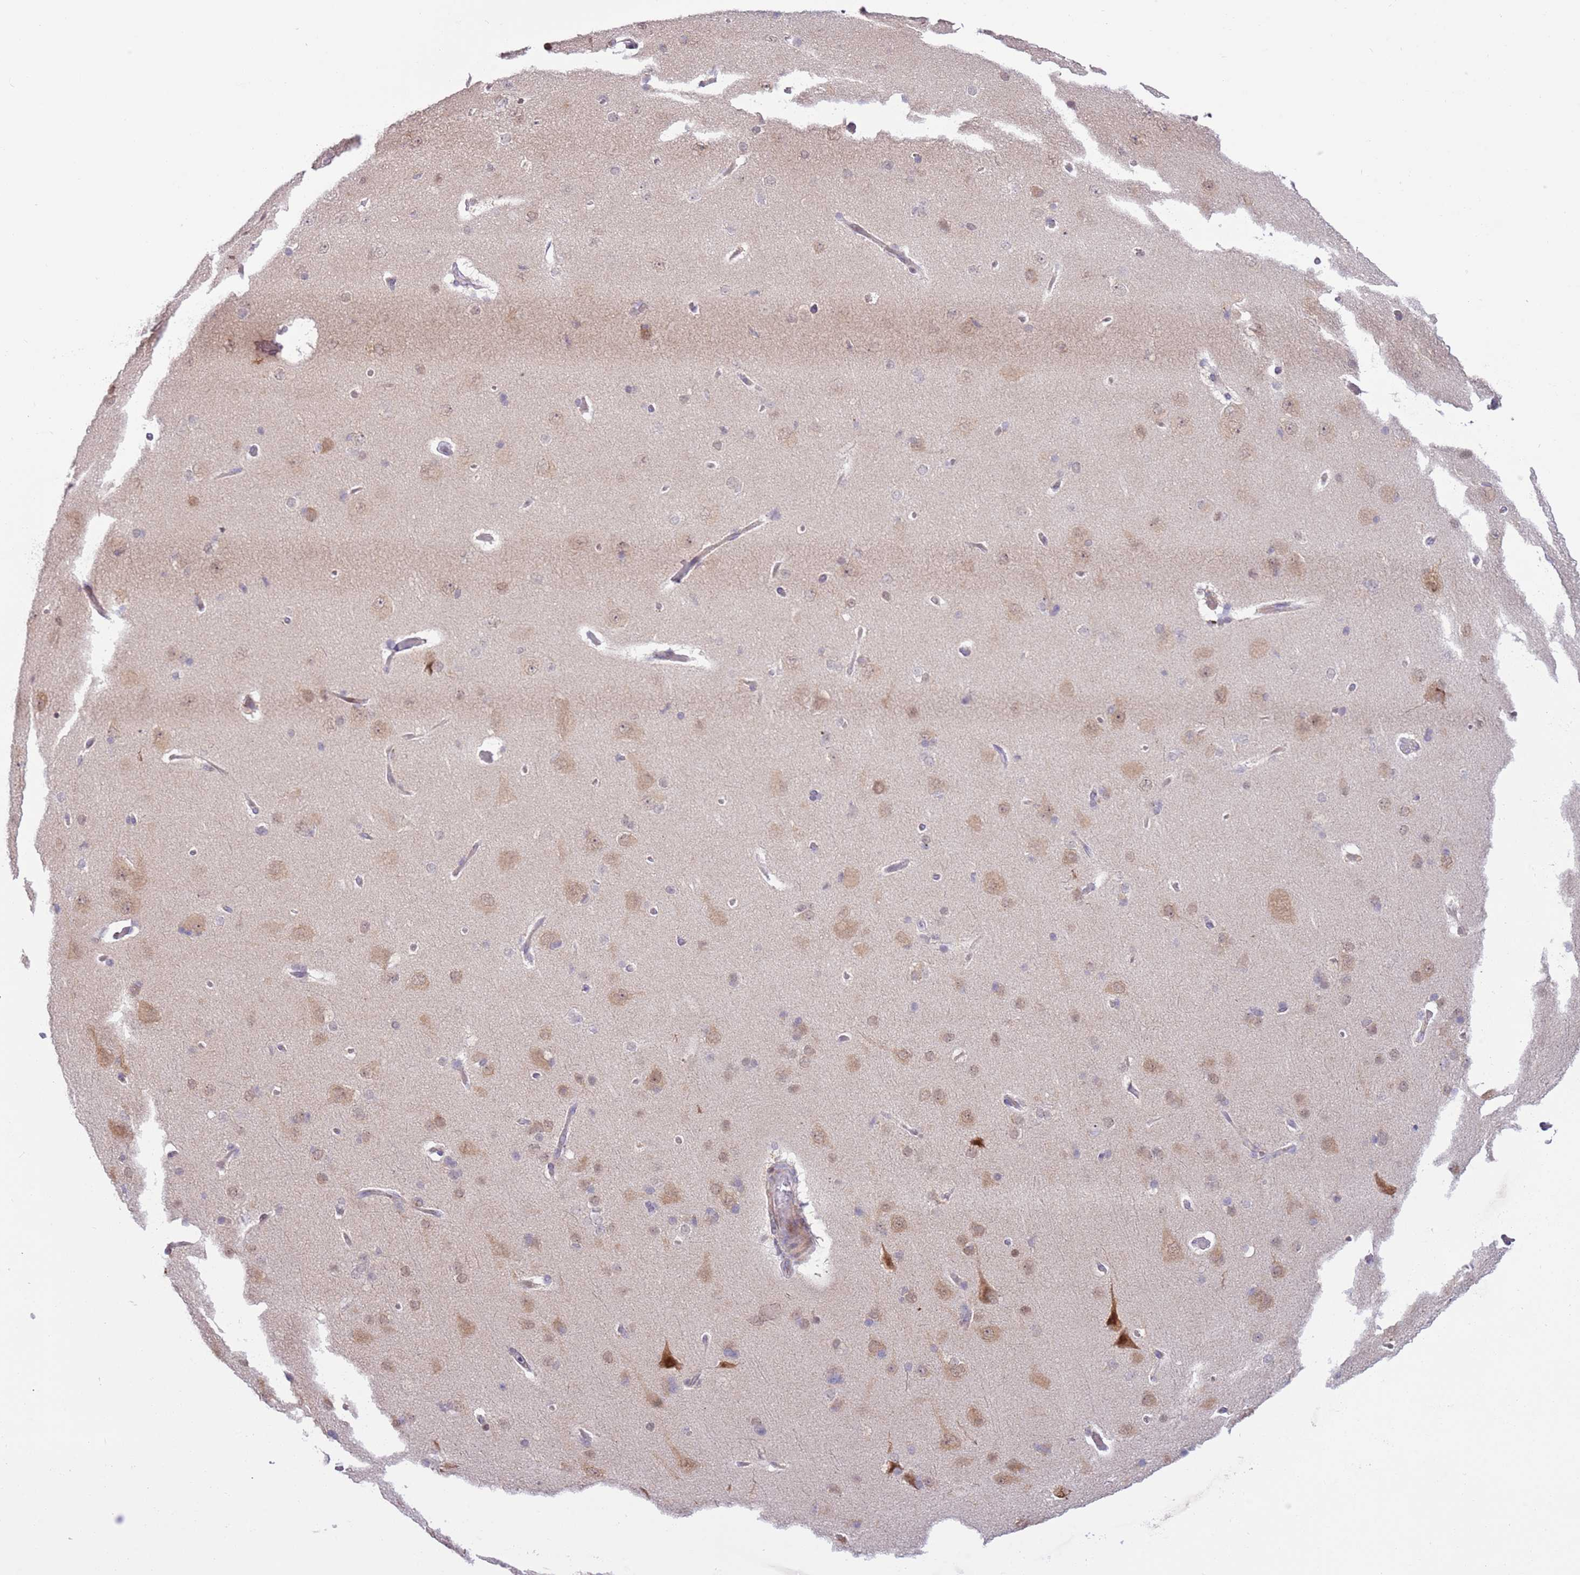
{"staining": {"intensity": "weak", "quantity": "25%-75%", "location": "cytoplasmic/membranous"}, "tissue": "cerebral cortex", "cell_type": "Endothelial cells", "image_type": "normal", "snomed": [{"axis": "morphology", "description": "Normal tissue, NOS"}, {"axis": "topography", "description": "Cerebral cortex"}], "caption": "Human cerebral cortex stained for a protein (brown) displays weak cytoplasmic/membranous positive positivity in about 25%-75% of endothelial cells.", "gene": "MLLT11", "patient": {"sex": "male", "age": 62}}